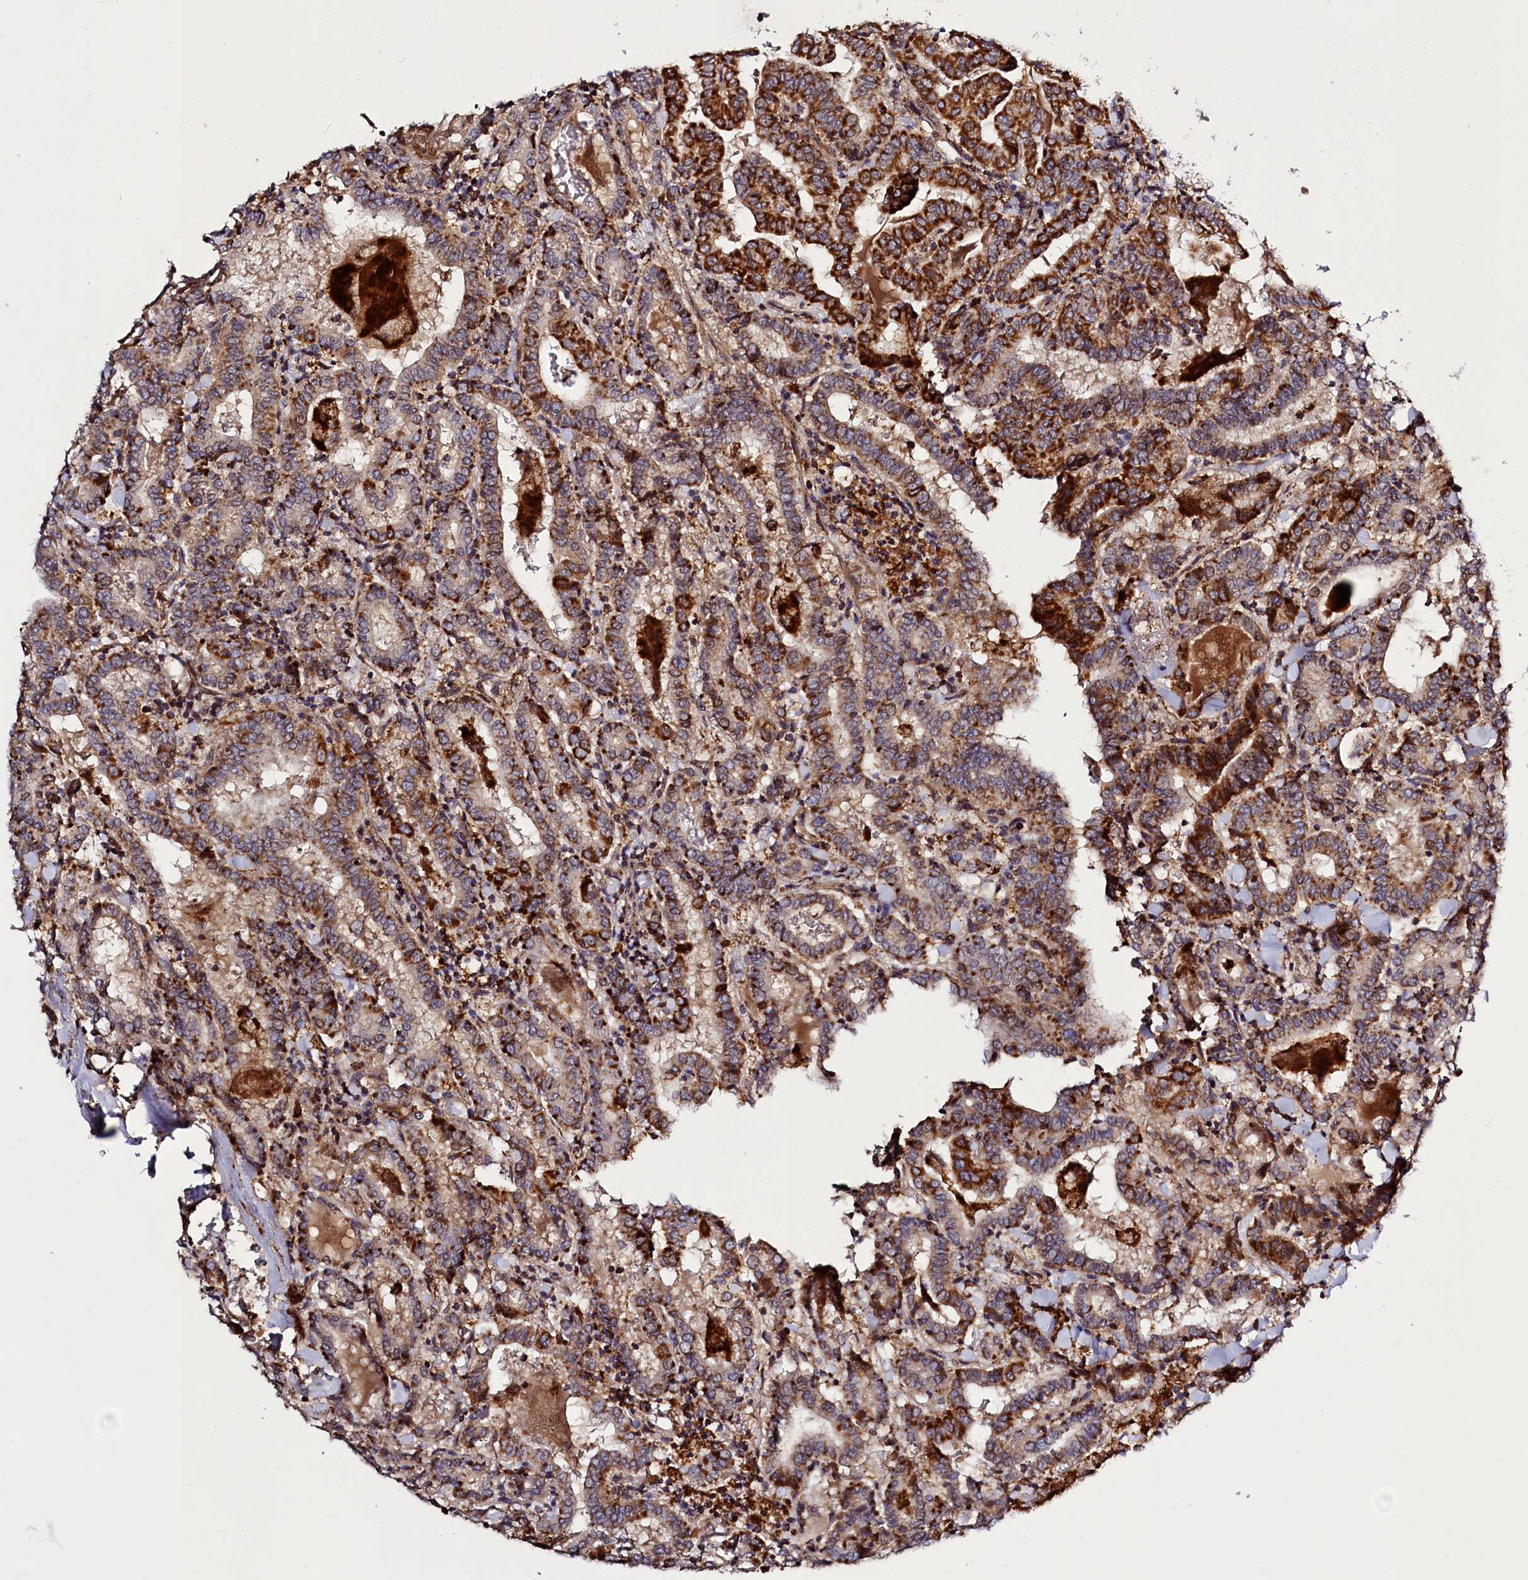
{"staining": {"intensity": "strong", "quantity": "25%-75%", "location": "cytoplasmic/membranous"}, "tissue": "thyroid cancer", "cell_type": "Tumor cells", "image_type": "cancer", "snomed": [{"axis": "morphology", "description": "Papillary adenocarcinoma, NOS"}, {"axis": "topography", "description": "Thyroid gland"}], "caption": "Protein positivity by immunohistochemistry (IHC) demonstrates strong cytoplasmic/membranous positivity in approximately 25%-75% of tumor cells in thyroid cancer.", "gene": "DYNC2H1", "patient": {"sex": "female", "age": 72}}